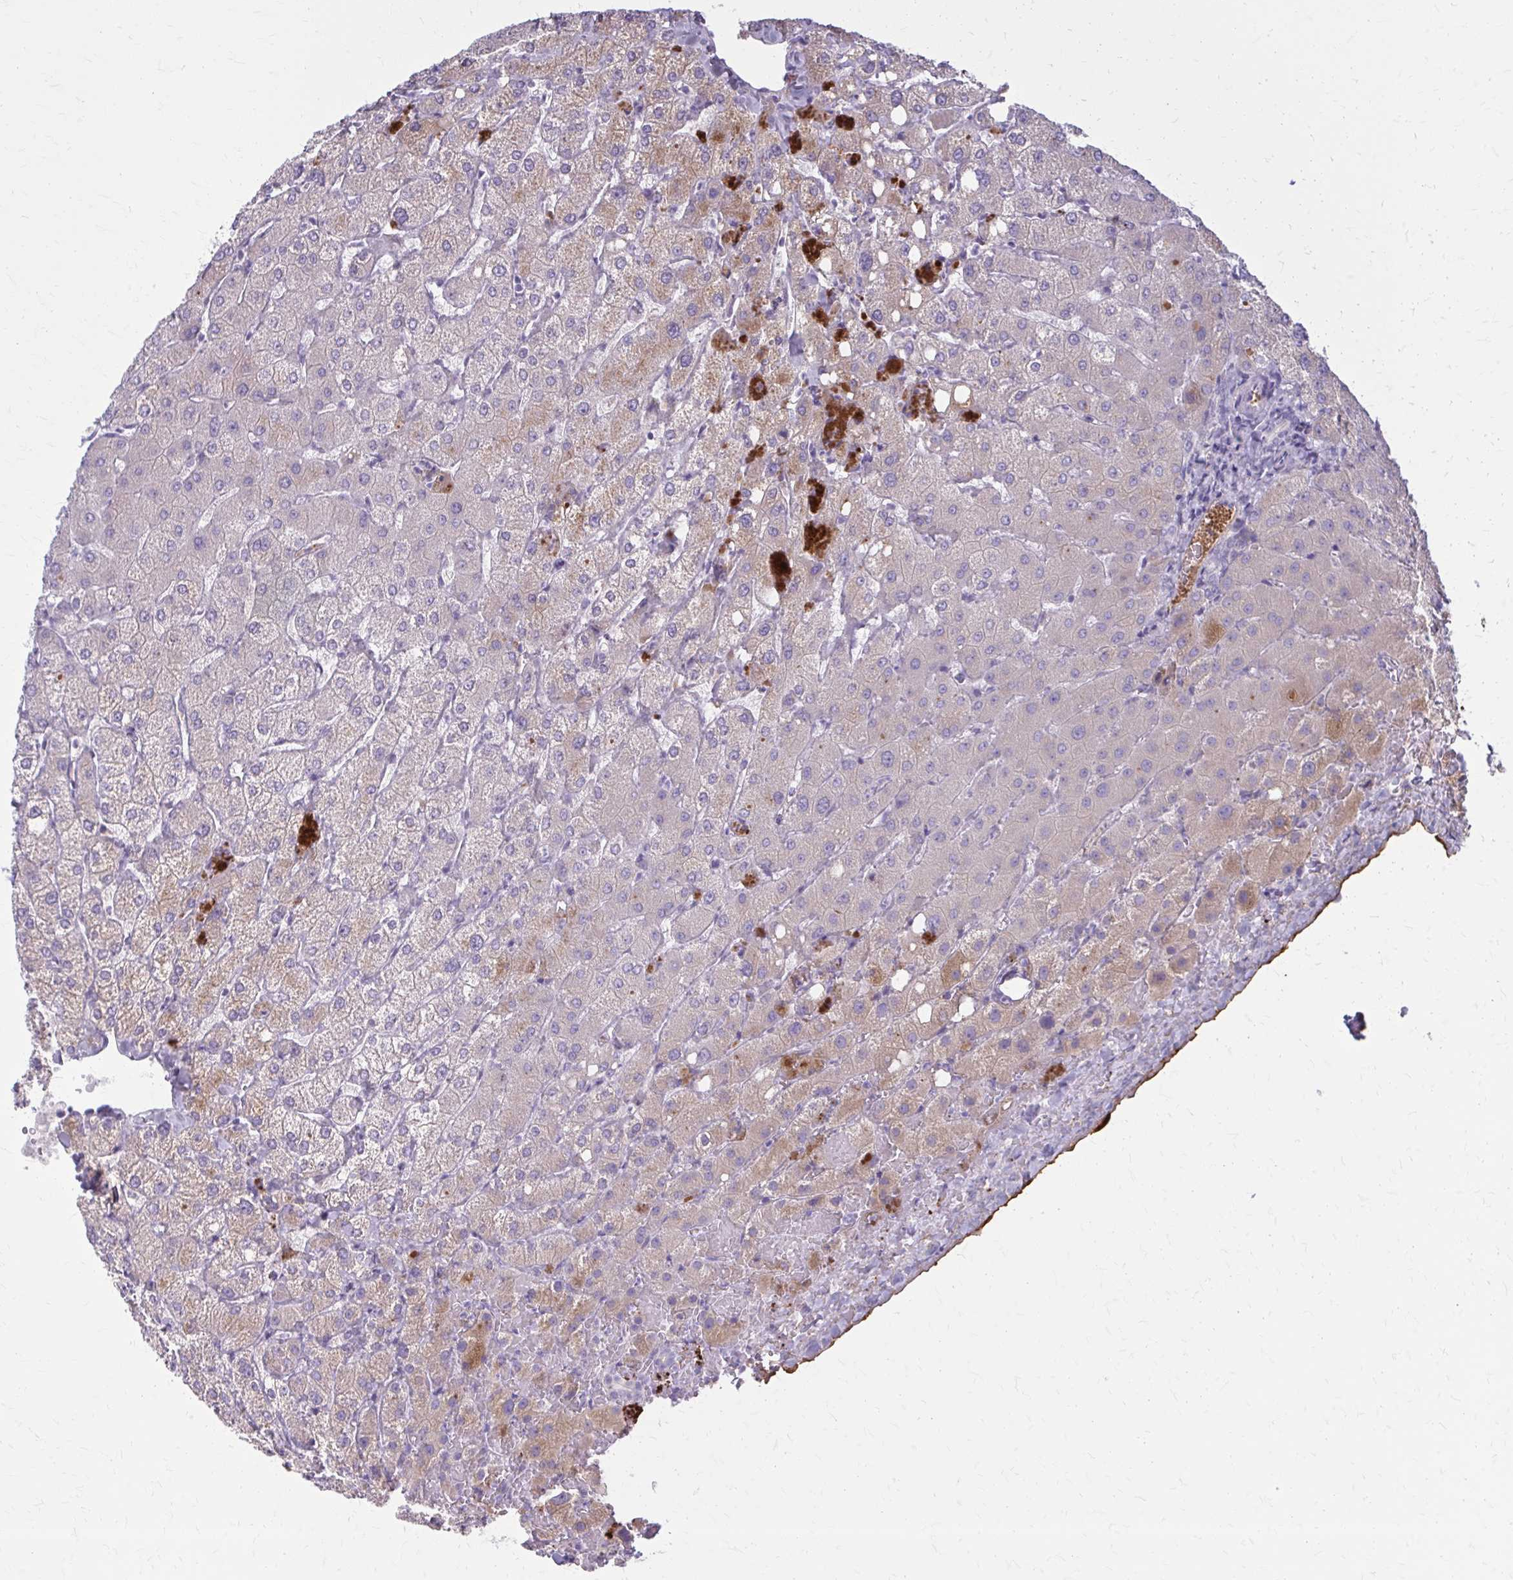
{"staining": {"intensity": "negative", "quantity": "none", "location": "none"}, "tissue": "liver", "cell_type": "Cholangiocytes", "image_type": "normal", "snomed": [{"axis": "morphology", "description": "Normal tissue, NOS"}, {"axis": "topography", "description": "Liver"}], "caption": "A high-resolution micrograph shows IHC staining of unremarkable liver, which exhibits no significant expression in cholangiocytes.", "gene": "SERPIND1", "patient": {"sex": "female", "age": 54}}